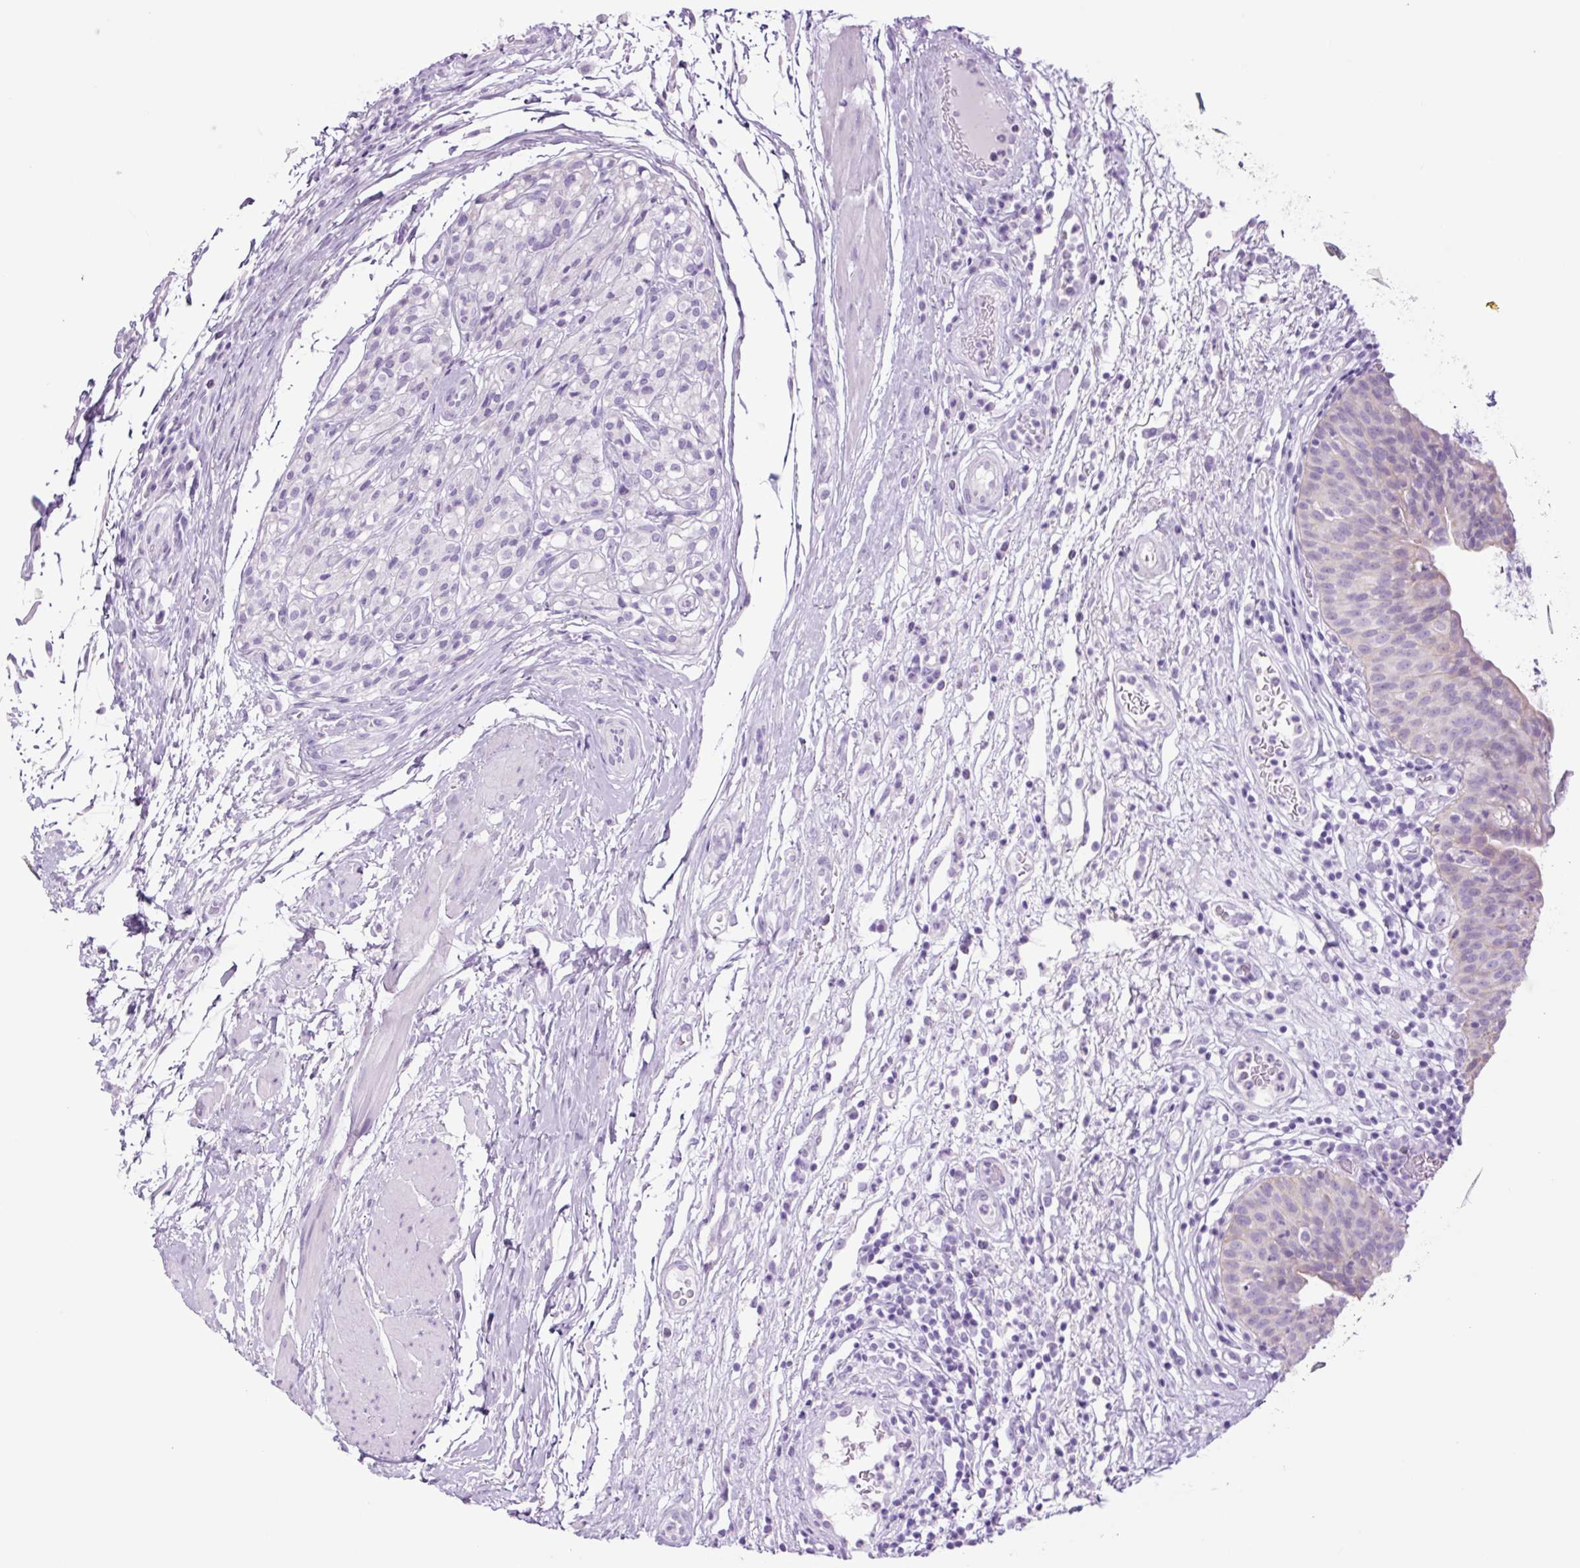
{"staining": {"intensity": "weak", "quantity": "<25%", "location": "cytoplasmic/membranous"}, "tissue": "urinary bladder", "cell_type": "Urothelial cells", "image_type": "normal", "snomed": [{"axis": "morphology", "description": "Normal tissue, NOS"}, {"axis": "morphology", "description": "Inflammation, NOS"}, {"axis": "topography", "description": "Urinary bladder"}], "caption": "This is an IHC histopathology image of benign human urinary bladder. There is no positivity in urothelial cells.", "gene": "TFF2", "patient": {"sex": "male", "age": 57}}